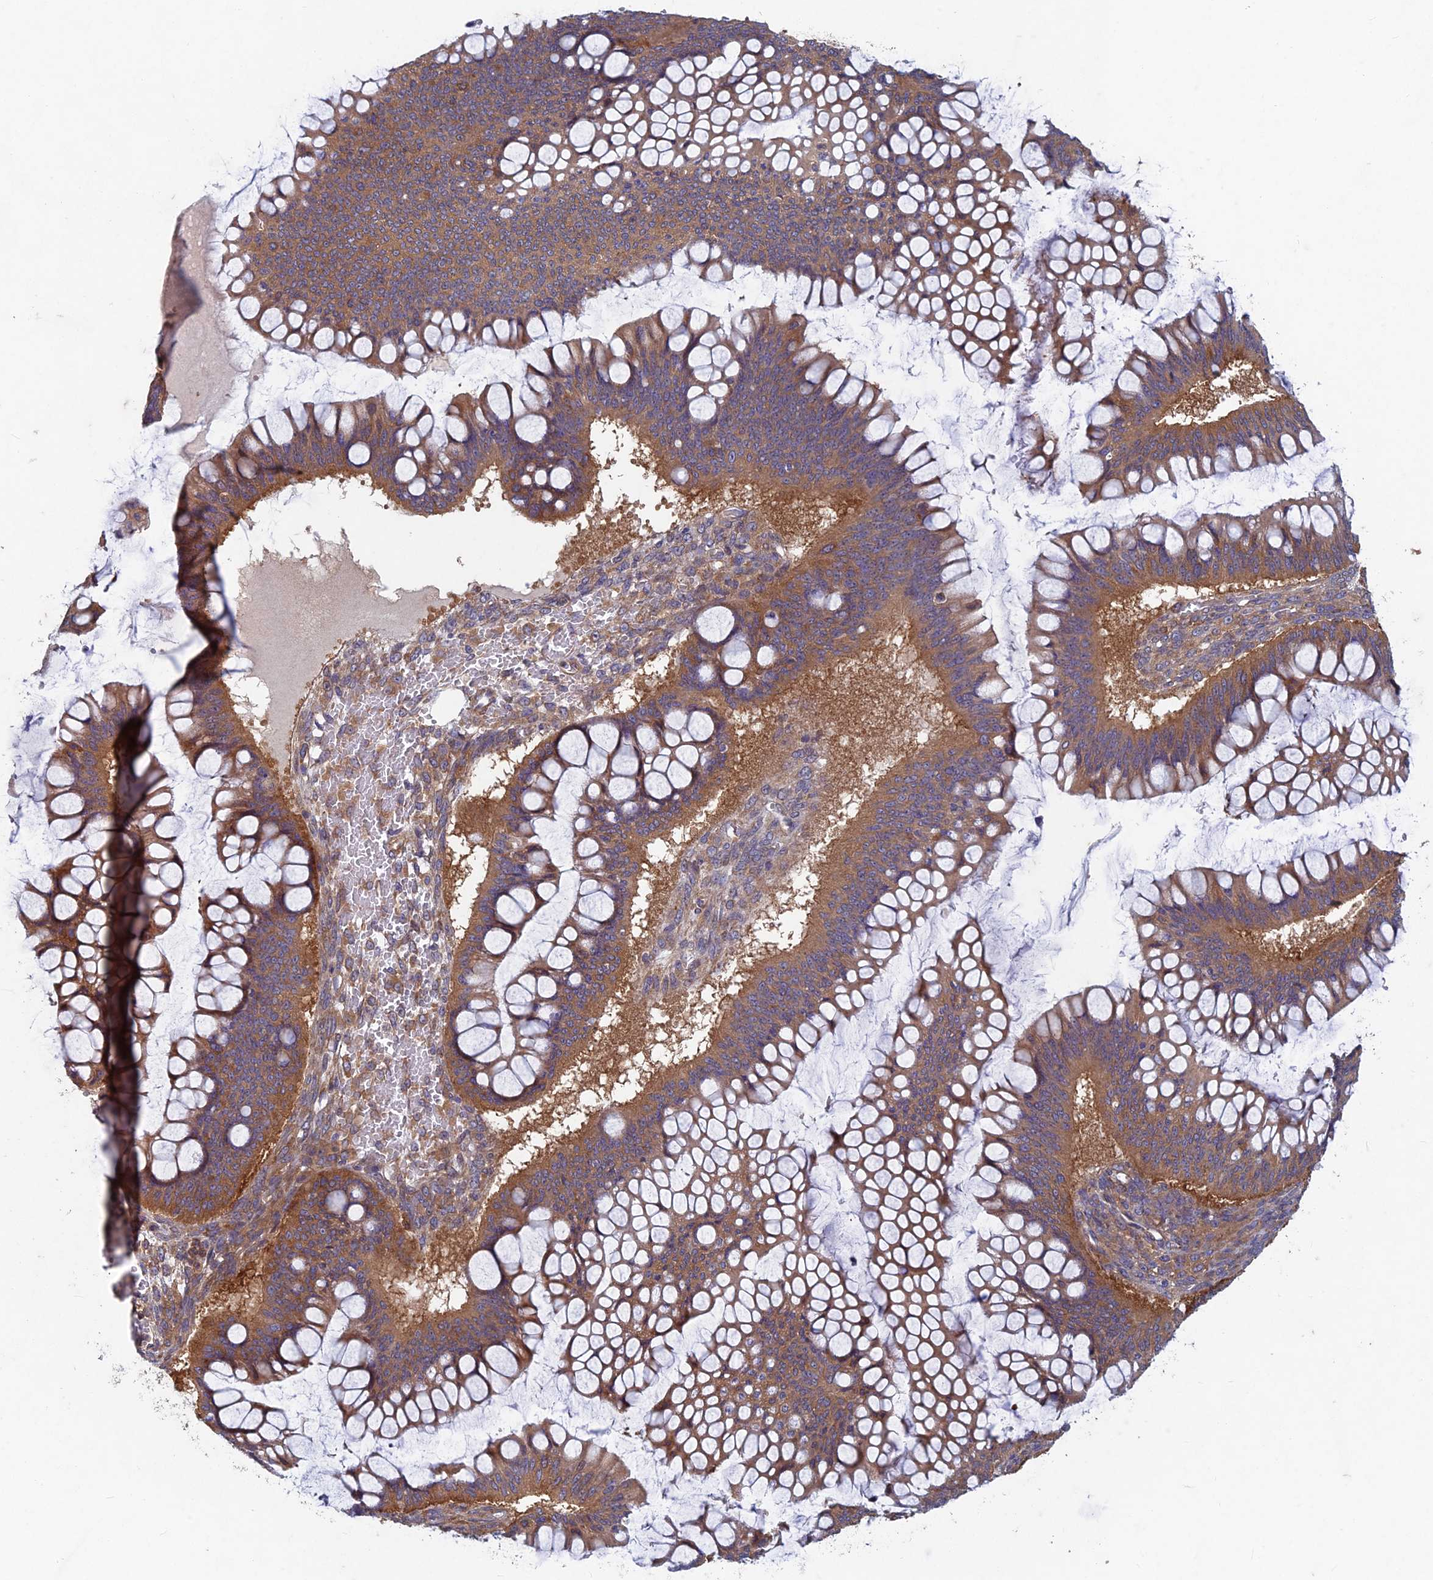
{"staining": {"intensity": "moderate", "quantity": ">75%", "location": "cytoplasmic/membranous"}, "tissue": "ovarian cancer", "cell_type": "Tumor cells", "image_type": "cancer", "snomed": [{"axis": "morphology", "description": "Cystadenocarcinoma, mucinous, NOS"}, {"axis": "topography", "description": "Ovary"}], "caption": "This histopathology image reveals immunohistochemistry (IHC) staining of ovarian mucinous cystadenocarcinoma, with medium moderate cytoplasmic/membranous expression in about >75% of tumor cells.", "gene": "NCAPG", "patient": {"sex": "female", "age": 73}}